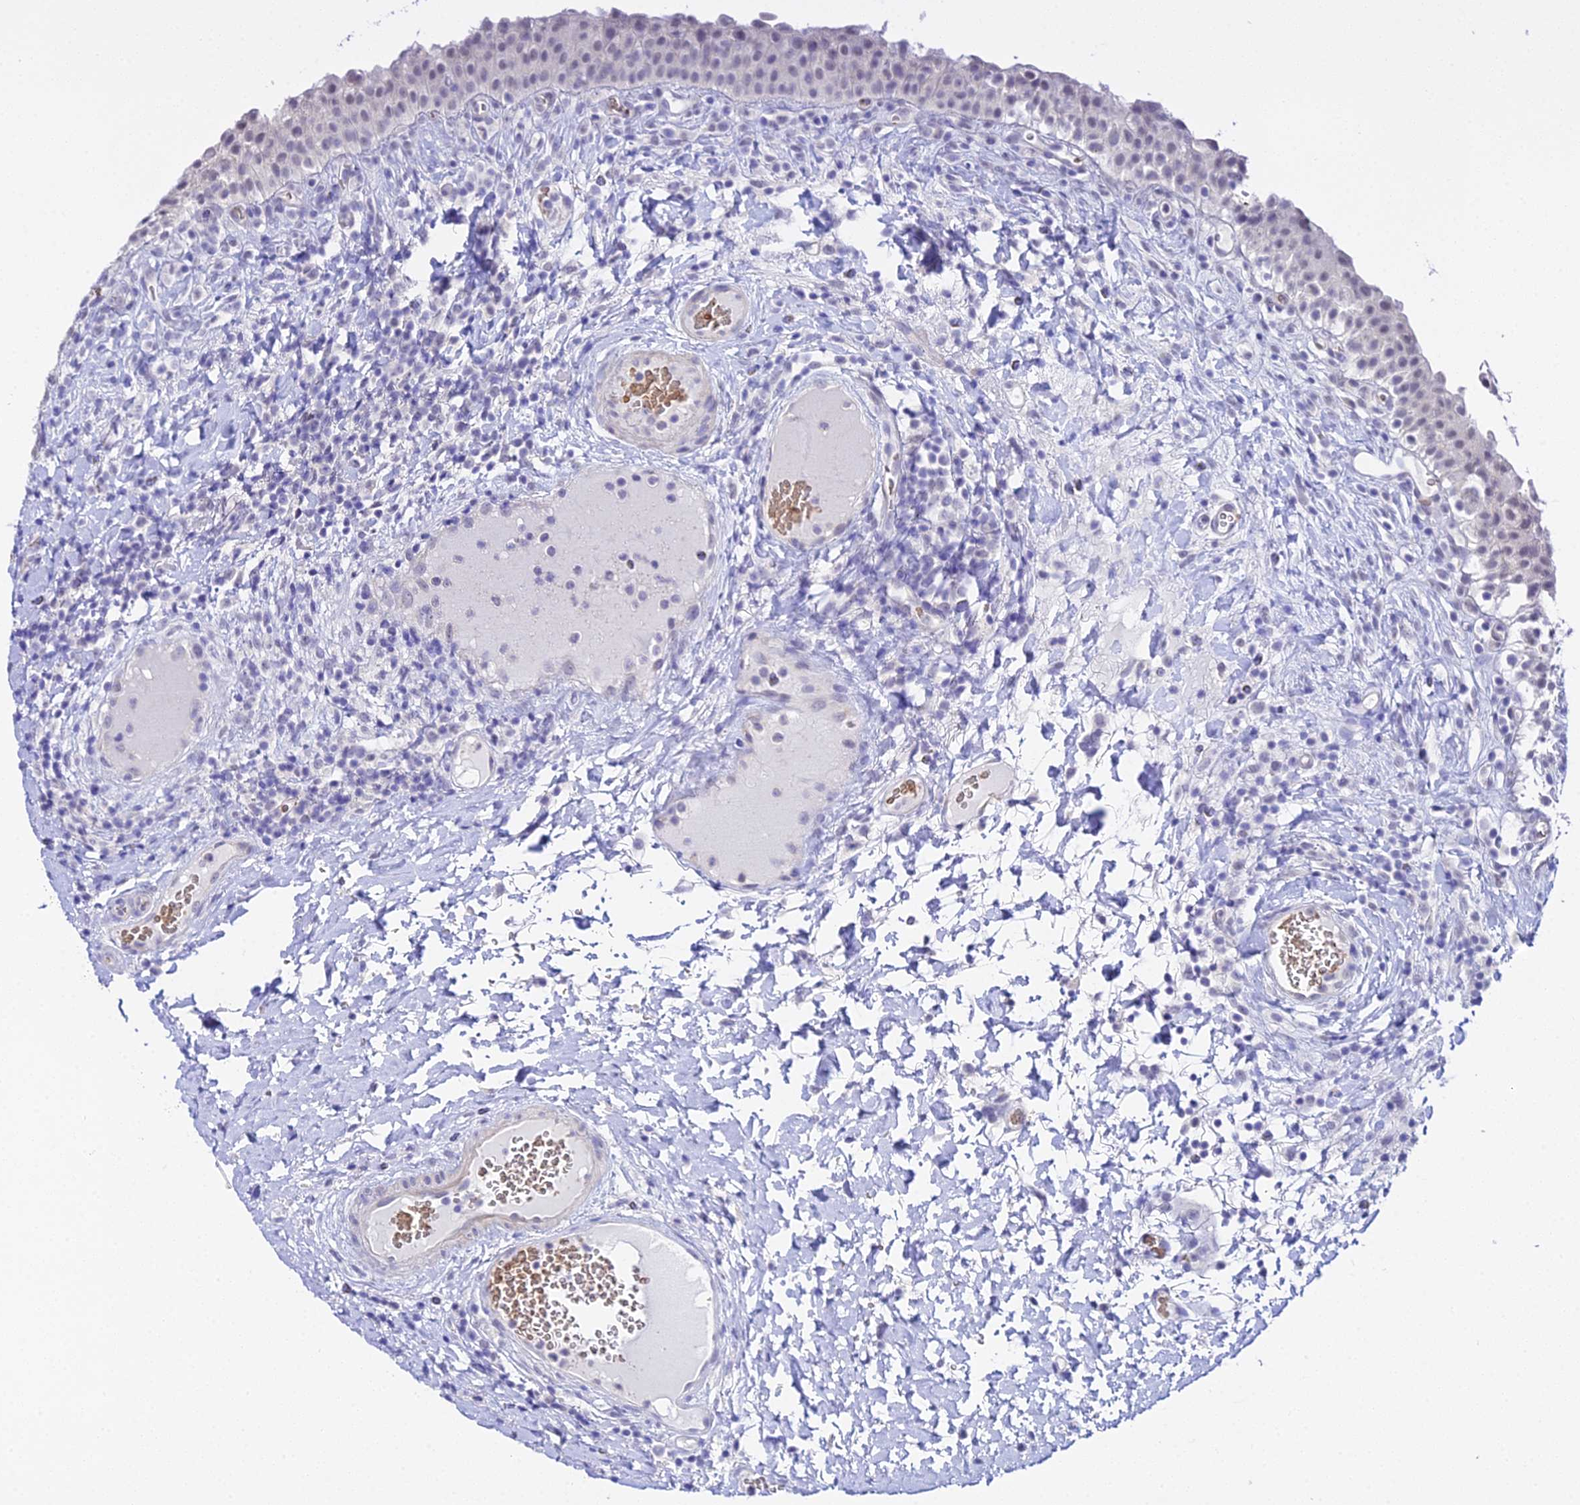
{"staining": {"intensity": "negative", "quantity": "none", "location": "none"}, "tissue": "urinary bladder", "cell_type": "Urothelial cells", "image_type": "normal", "snomed": [{"axis": "morphology", "description": "Normal tissue, NOS"}, {"axis": "morphology", "description": "Inflammation, NOS"}, {"axis": "topography", "description": "Urinary bladder"}], "caption": "Urothelial cells show no significant staining in benign urinary bladder. (DAB IHC, high magnification).", "gene": "CFAP45", "patient": {"sex": "male", "age": 64}}